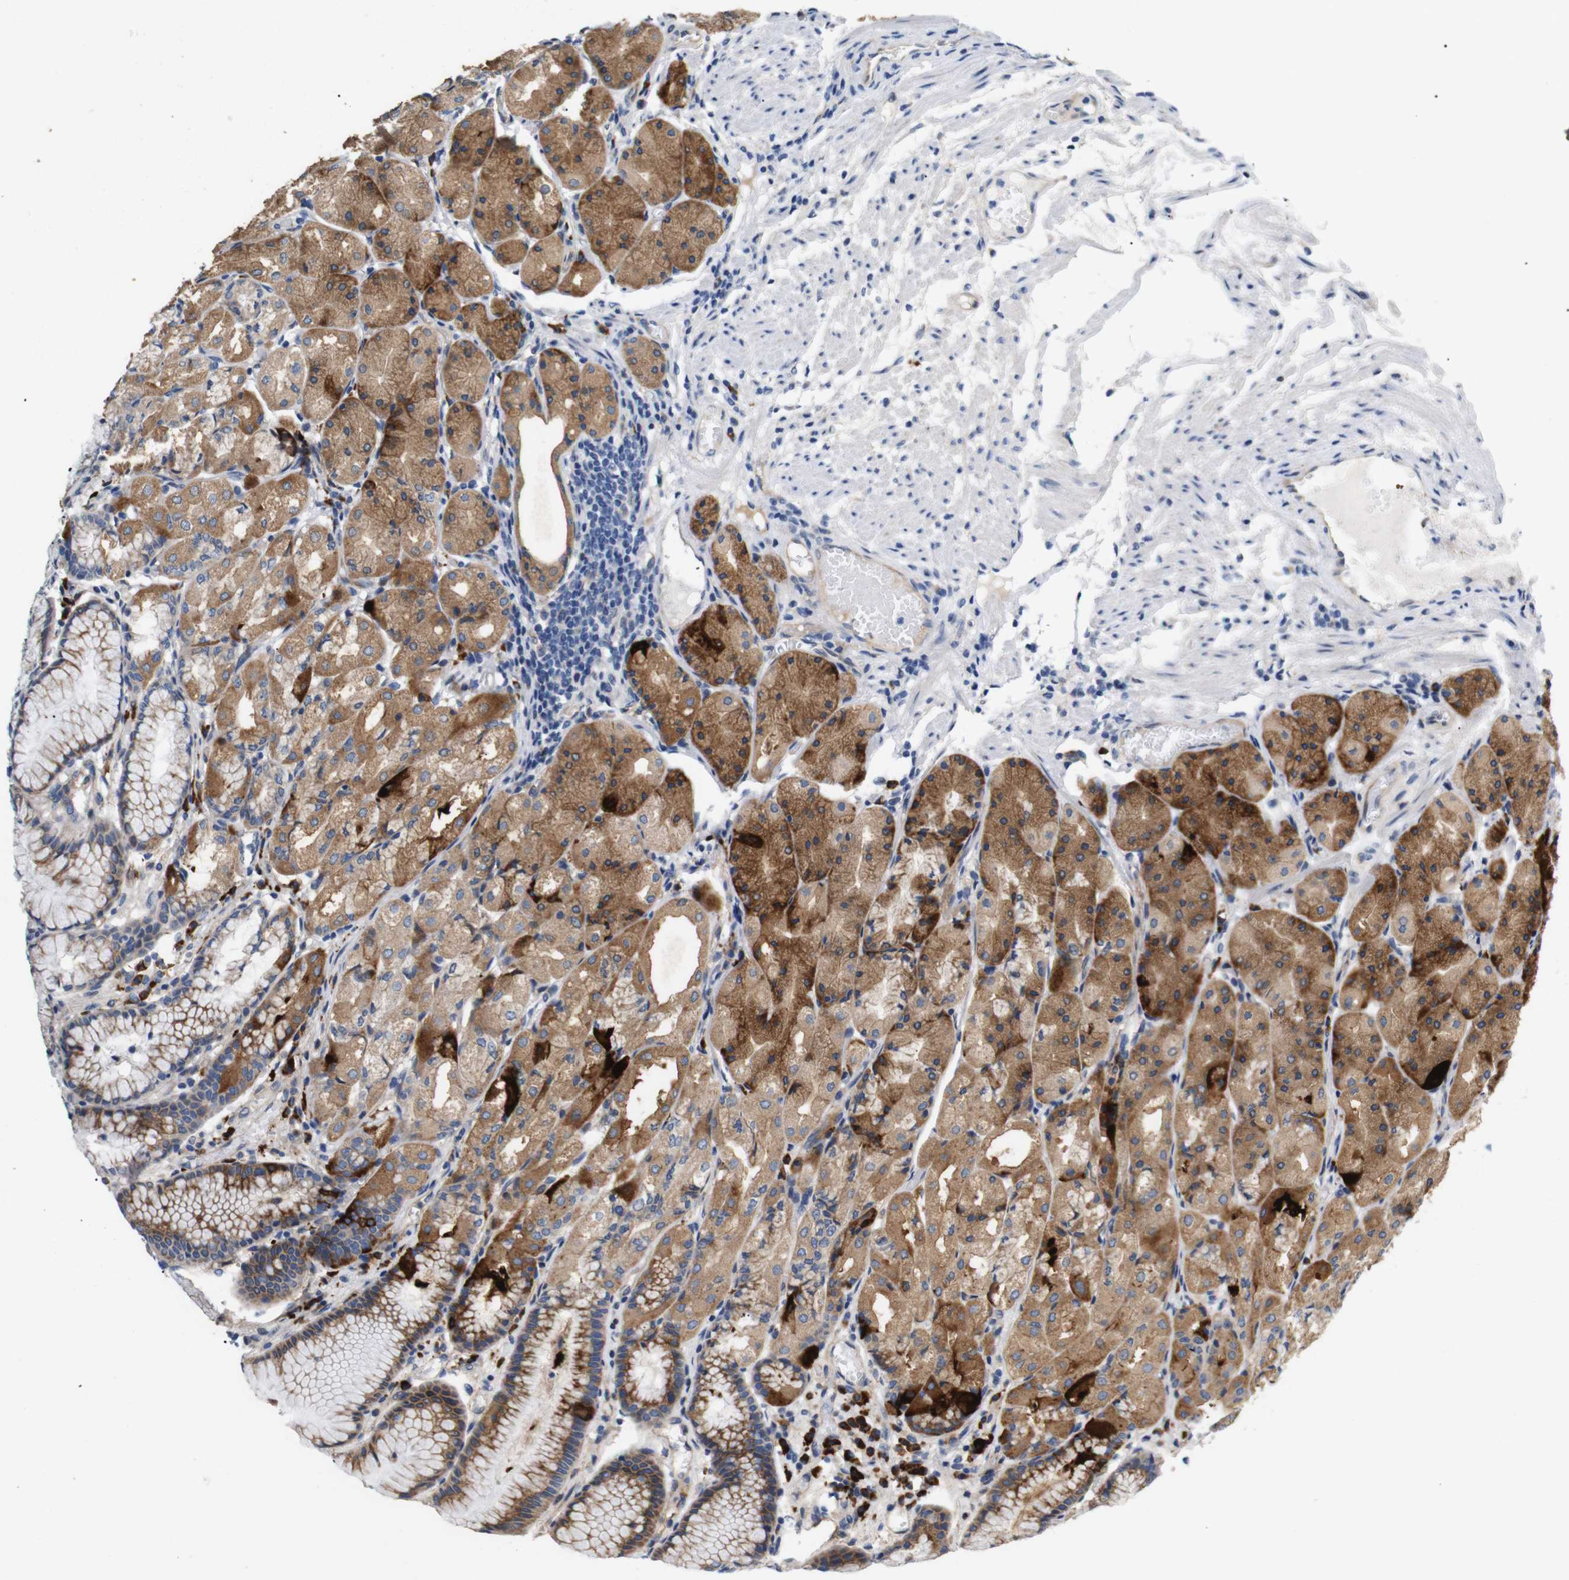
{"staining": {"intensity": "moderate", "quantity": ">75%", "location": "cytoplasmic/membranous"}, "tissue": "stomach", "cell_type": "Glandular cells", "image_type": "normal", "snomed": [{"axis": "morphology", "description": "Normal tissue, NOS"}, {"axis": "topography", "description": "Stomach, upper"}], "caption": "Glandular cells reveal medium levels of moderate cytoplasmic/membranous expression in approximately >75% of cells in benign stomach.", "gene": "UBE2G2", "patient": {"sex": "male", "age": 72}}